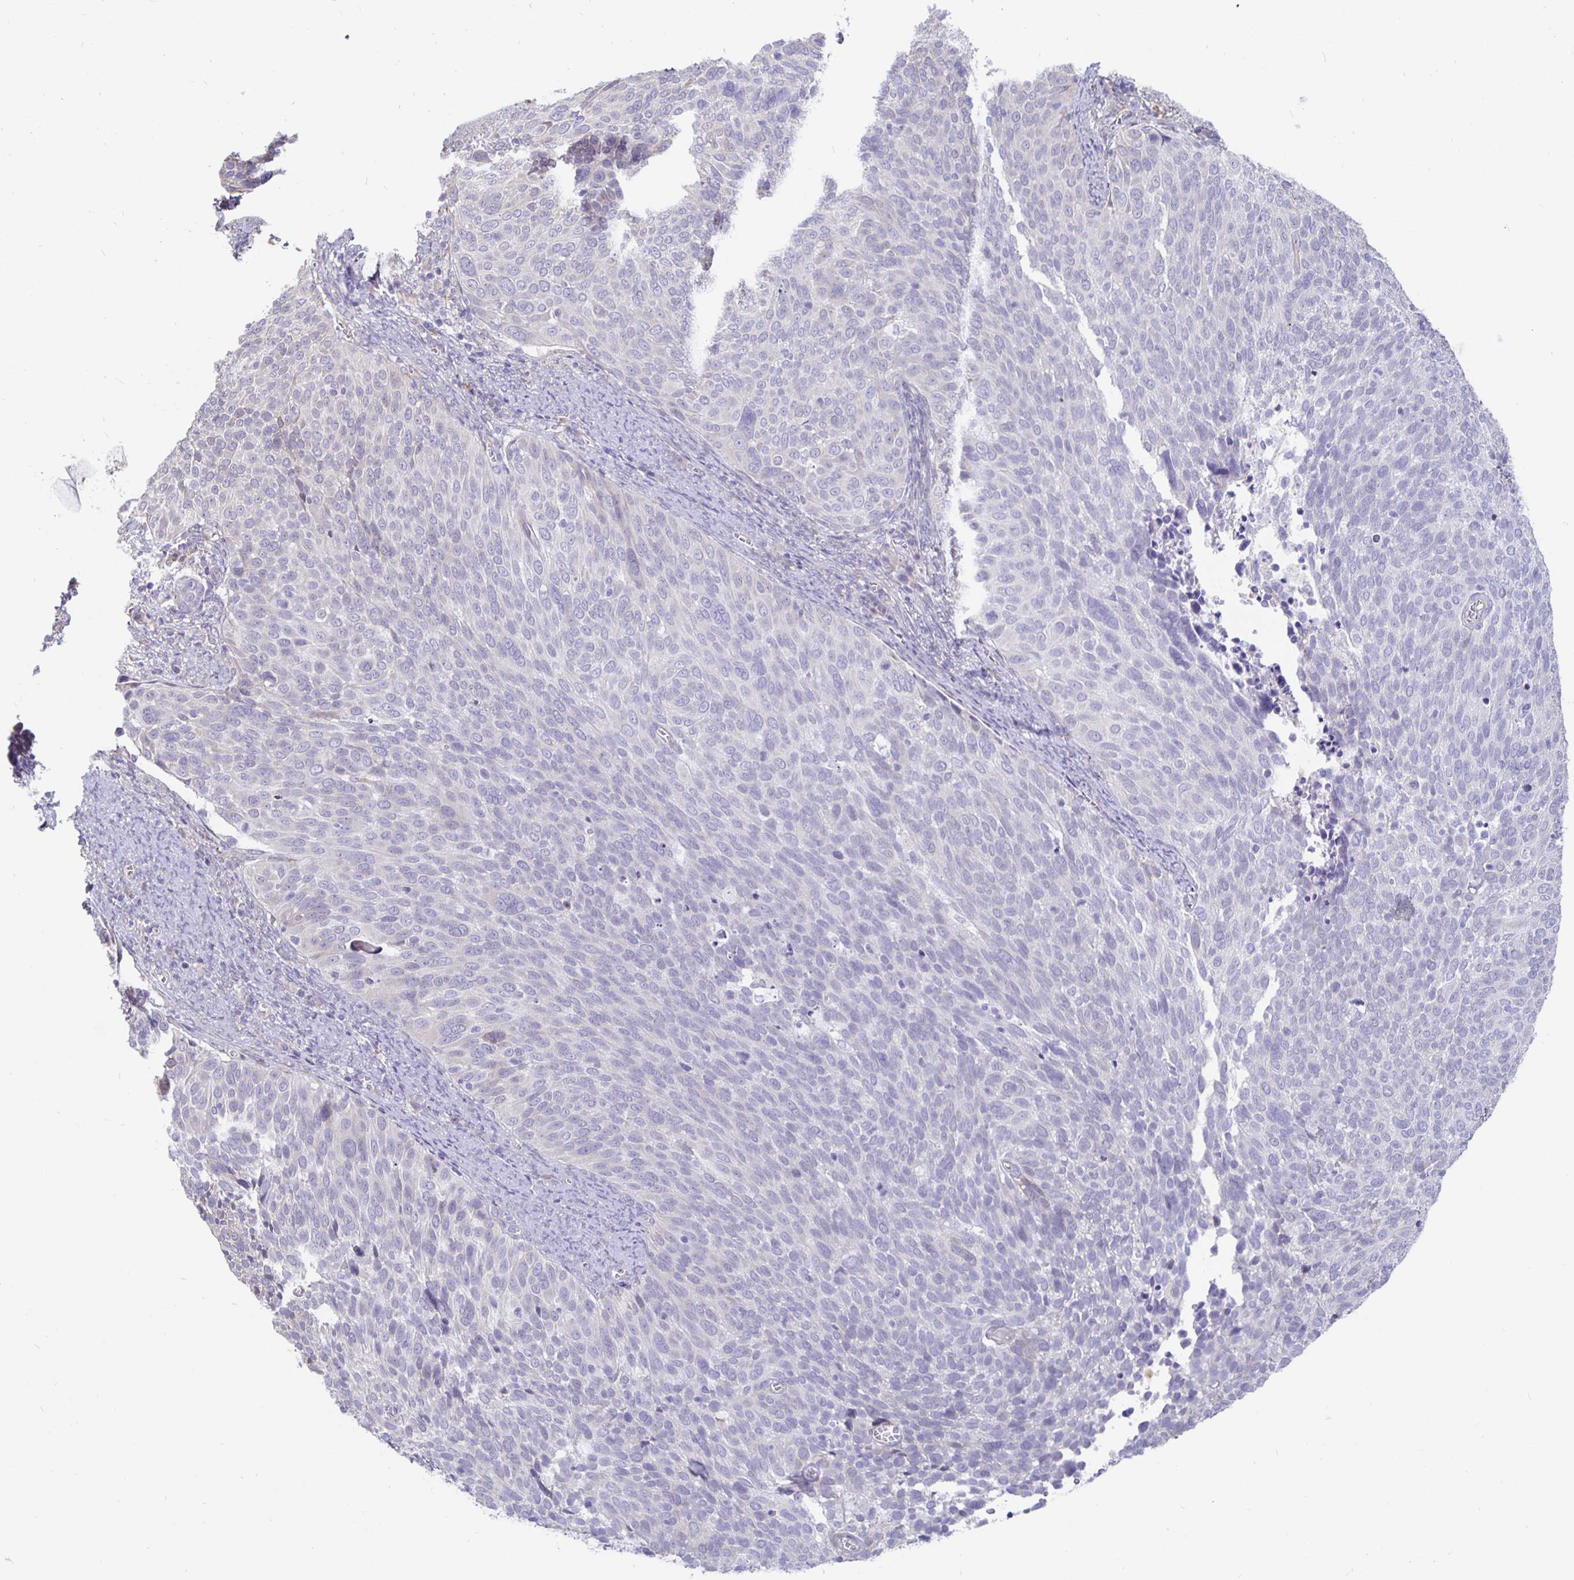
{"staining": {"intensity": "negative", "quantity": "none", "location": "none"}, "tissue": "cervical cancer", "cell_type": "Tumor cells", "image_type": "cancer", "snomed": [{"axis": "morphology", "description": "Squamous cell carcinoma, NOS"}, {"axis": "topography", "description": "Cervix"}], "caption": "Immunohistochemistry (IHC) histopathology image of cervical cancer stained for a protein (brown), which displays no positivity in tumor cells. (Stains: DAB immunohistochemistry with hematoxylin counter stain, Microscopy: brightfield microscopy at high magnification).", "gene": "DNAI2", "patient": {"sex": "female", "age": 39}}